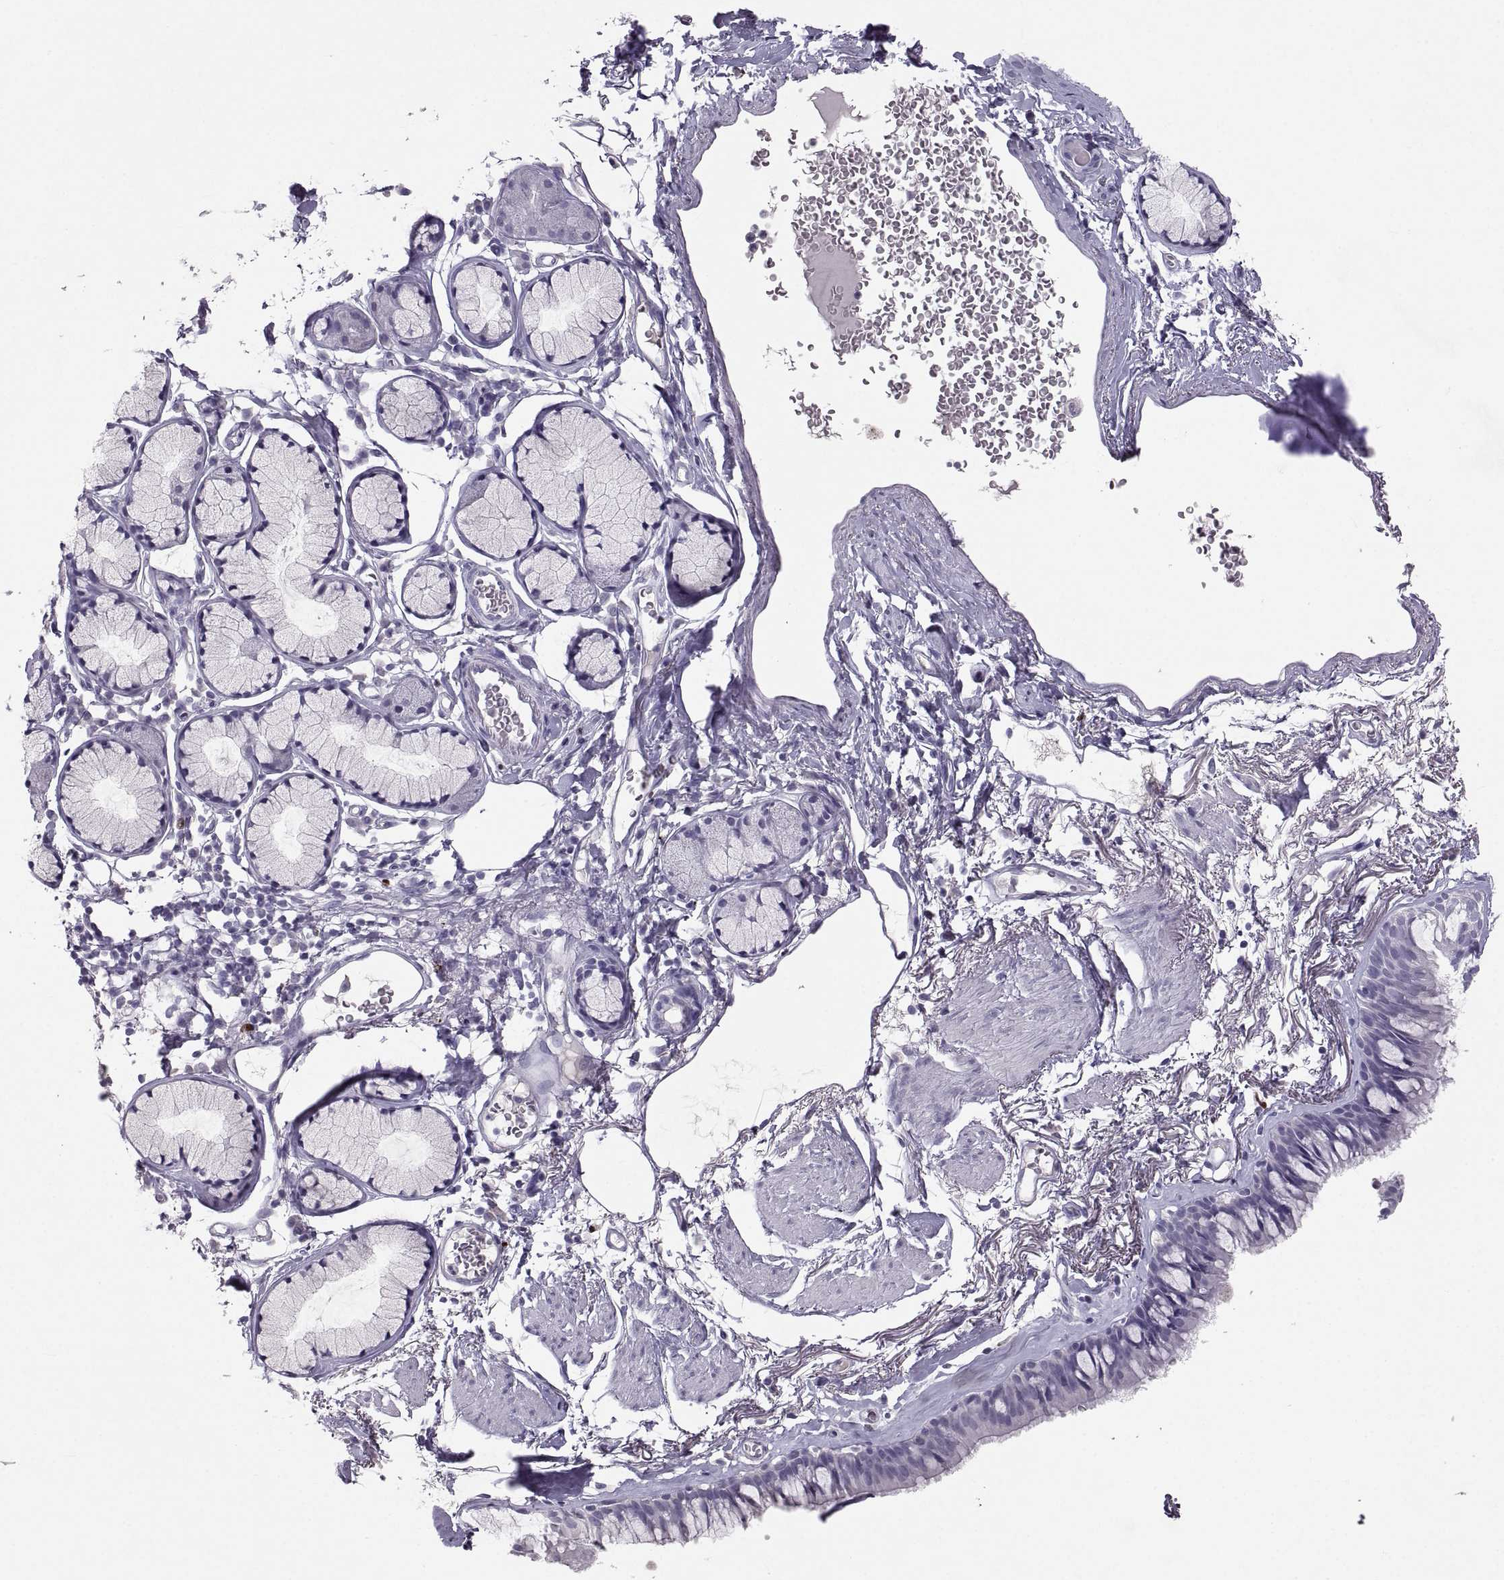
{"staining": {"intensity": "negative", "quantity": "none", "location": "none"}, "tissue": "bronchus", "cell_type": "Respiratory epithelial cells", "image_type": "normal", "snomed": [{"axis": "morphology", "description": "Normal tissue, NOS"}, {"axis": "morphology", "description": "Squamous cell carcinoma, NOS"}, {"axis": "topography", "description": "Cartilage tissue"}, {"axis": "topography", "description": "Bronchus"}], "caption": "Respiratory epithelial cells show no significant staining in benign bronchus. (Stains: DAB (3,3'-diaminobenzidine) immunohistochemistry (IHC) with hematoxylin counter stain, Microscopy: brightfield microscopy at high magnification).", "gene": "SOX21", "patient": {"sex": "male", "age": 72}}